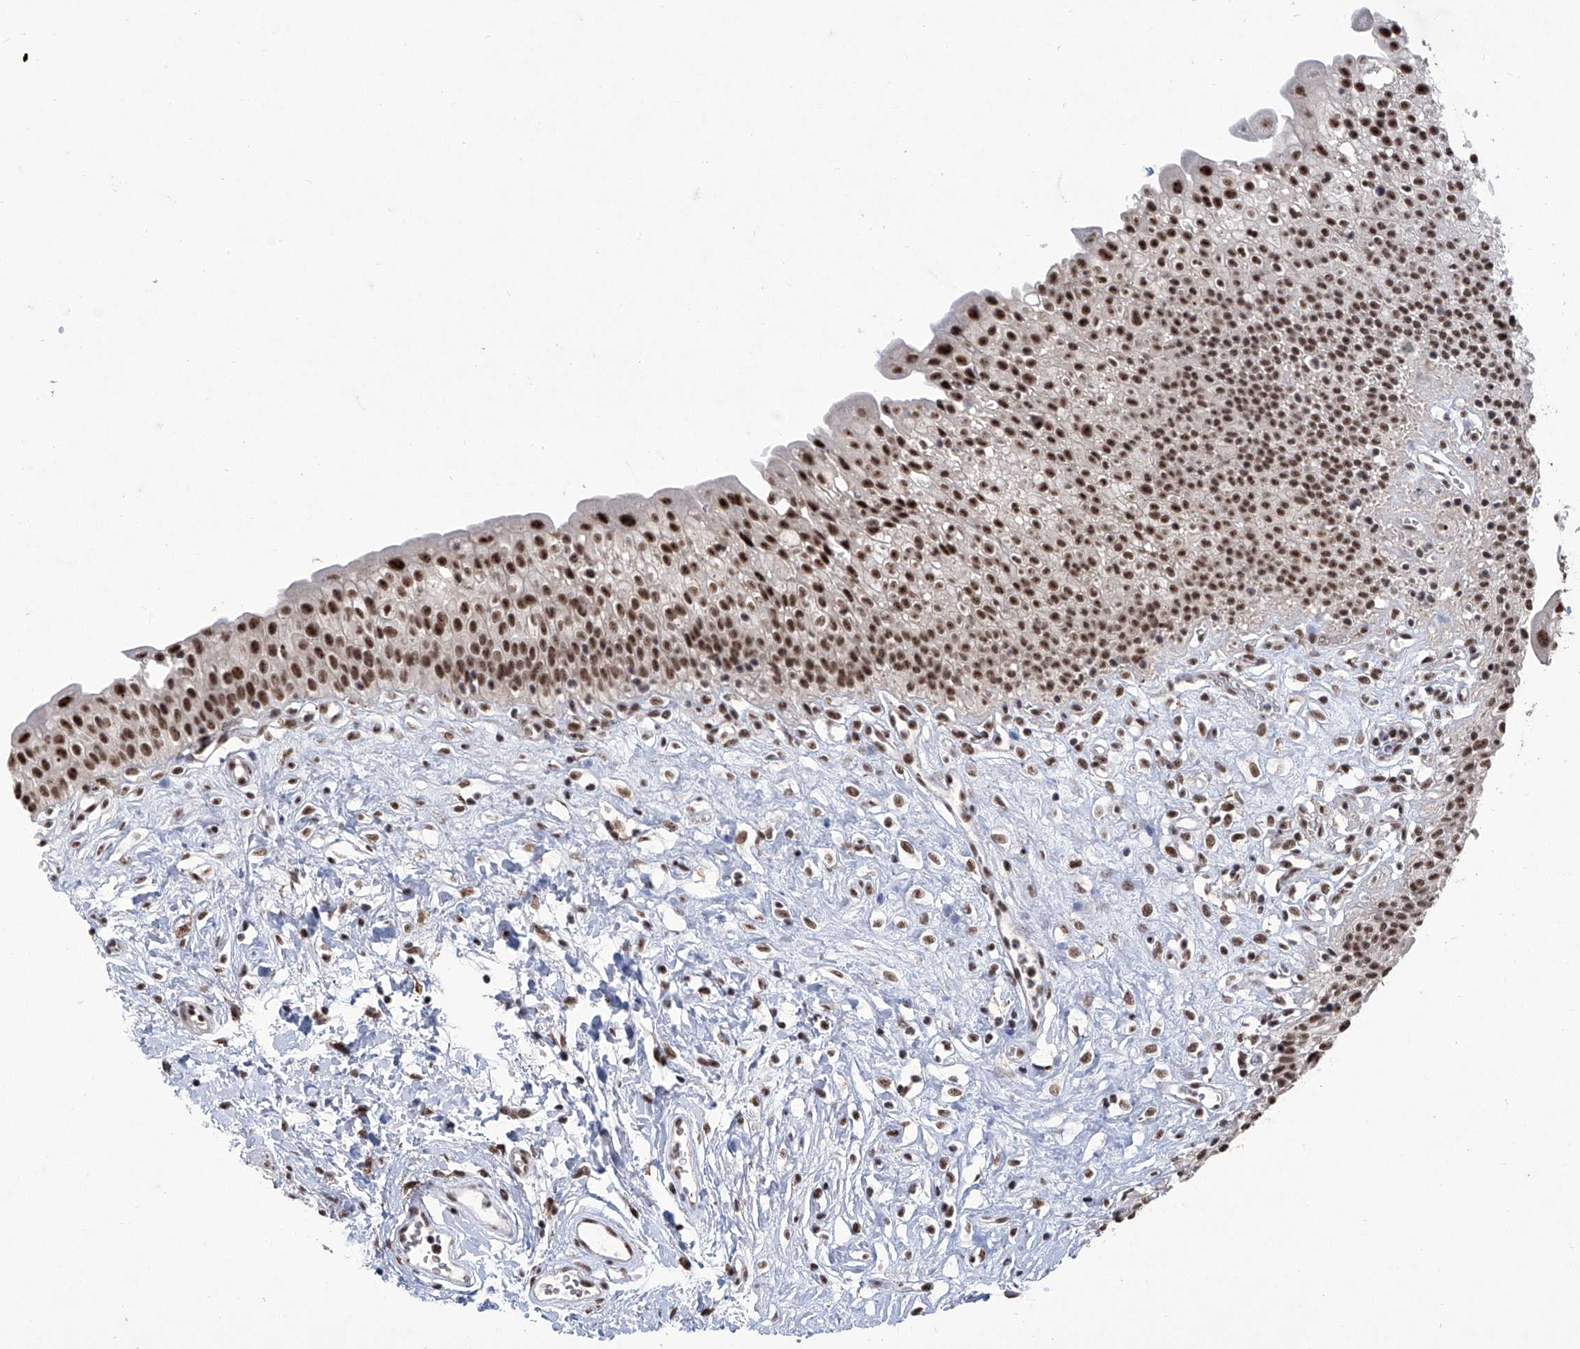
{"staining": {"intensity": "strong", "quantity": ">75%", "location": "nuclear"}, "tissue": "urinary bladder", "cell_type": "Urothelial cells", "image_type": "normal", "snomed": [{"axis": "morphology", "description": "Normal tissue, NOS"}, {"axis": "topography", "description": "Urinary bladder"}], "caption": "A high-resolution micrograph shows immunohistochemistry (IHC) staining of unremarkable urinary bladder, which shows strong nuclear expression in approximately >75% of urothelial cells.", "gene": "FBXL4", "patient": {"sex": "male", "age": 51}}